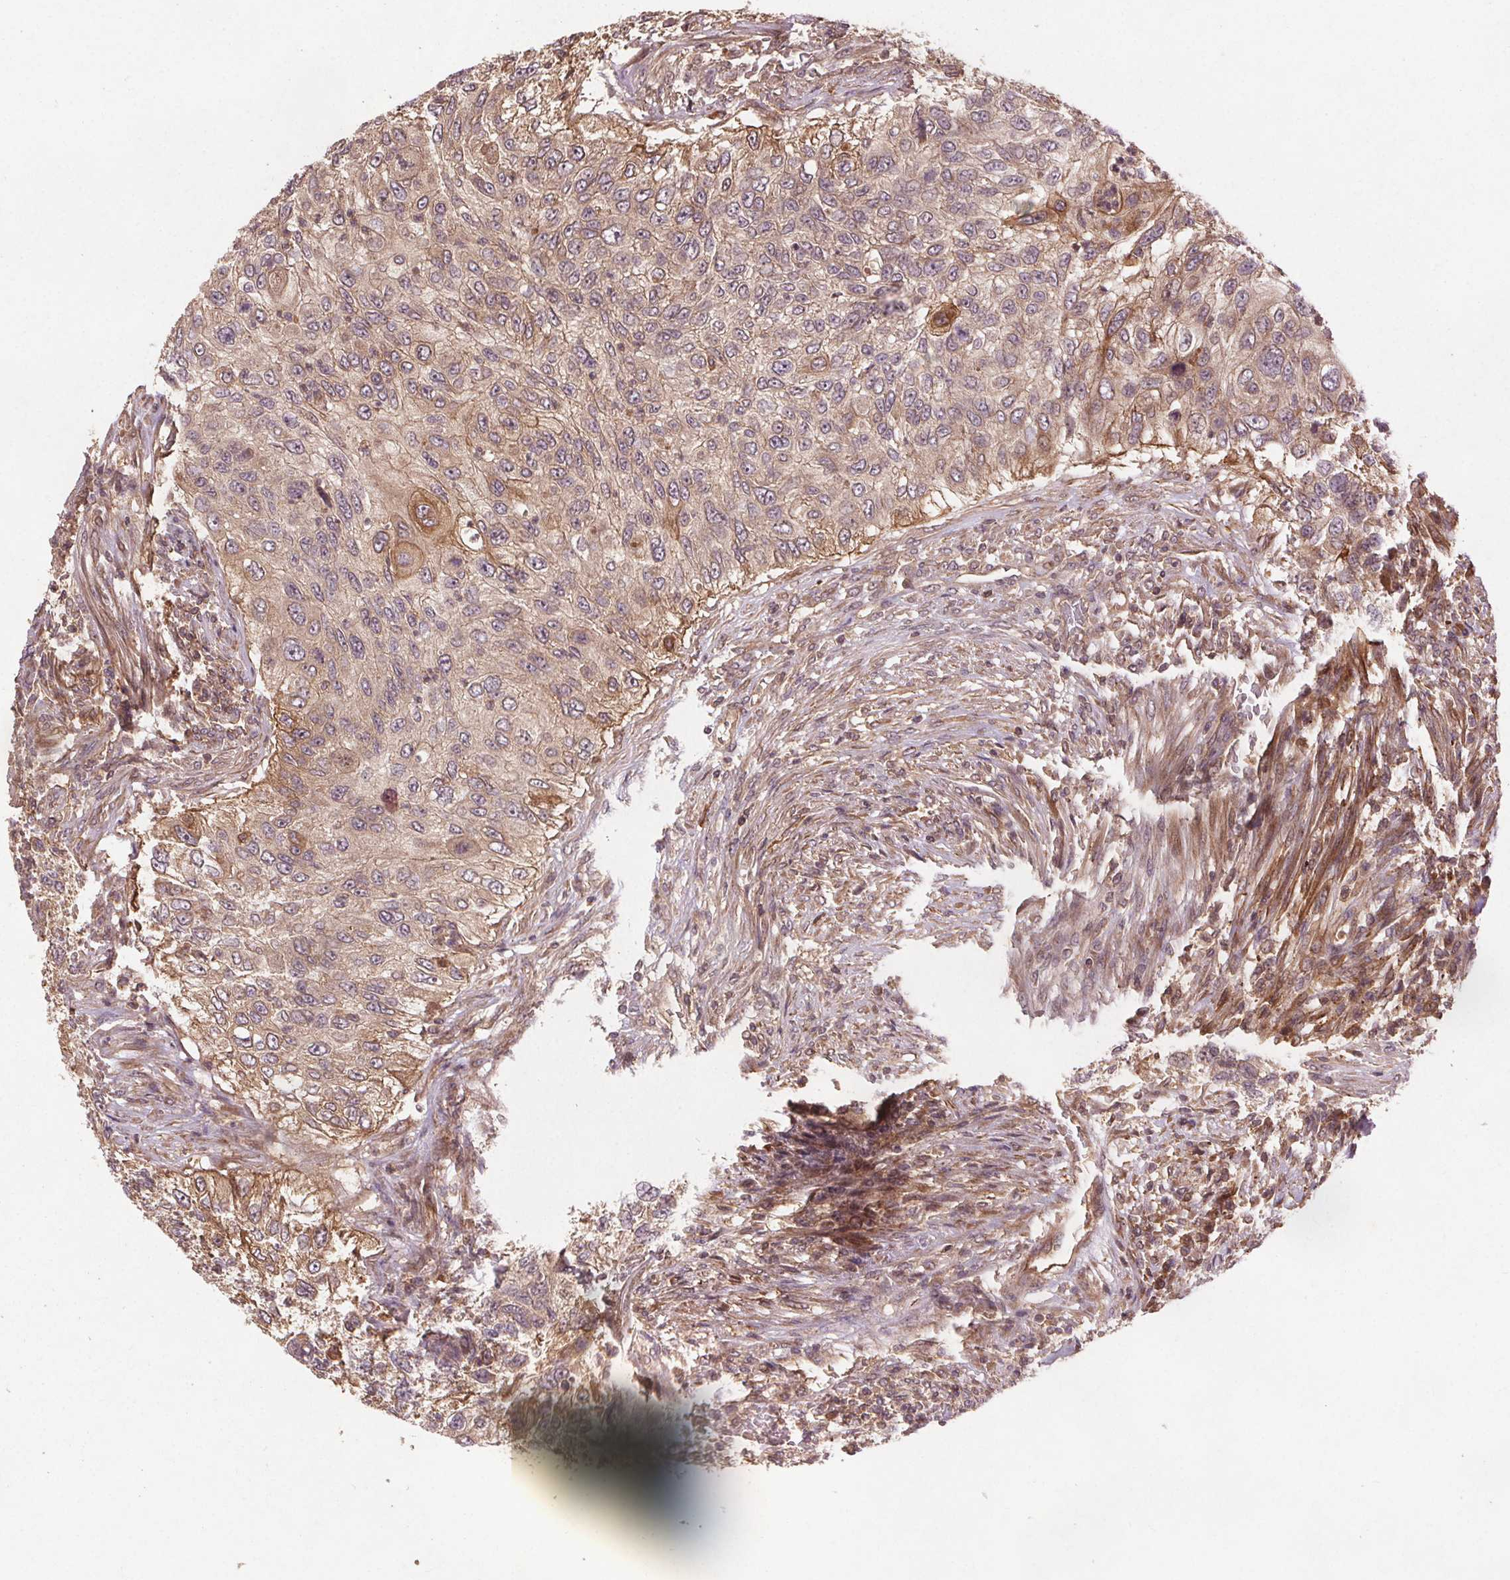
{"staining": {"intensity": "weak", "quantity": ">75%", "location": "cytoplasmic/membranous"}, "tissue": "urothelial cancer", "cell_type": "Tumor cells", "image_type": "cancer", "snomed": [{"axis": "morphology", "description": "Urothelial carcinoma, High grade"}, {"axis": "topography", "description": "Urinary bladder"}], "caption": "IHC staining of urothelial carcinoma (high-grade), which shows low levels of weak cytoplasmic/membranous expression in approximately >75% of tumor cells indicating weak cytoplasmic/membranous protein expression. The staining was performed using DAB (brown) for protein detection and nuclei were counterstained in hematoxylin (blue).", "gene": "SEC14L2", "patient": {"sex": "female", "age": 60}}